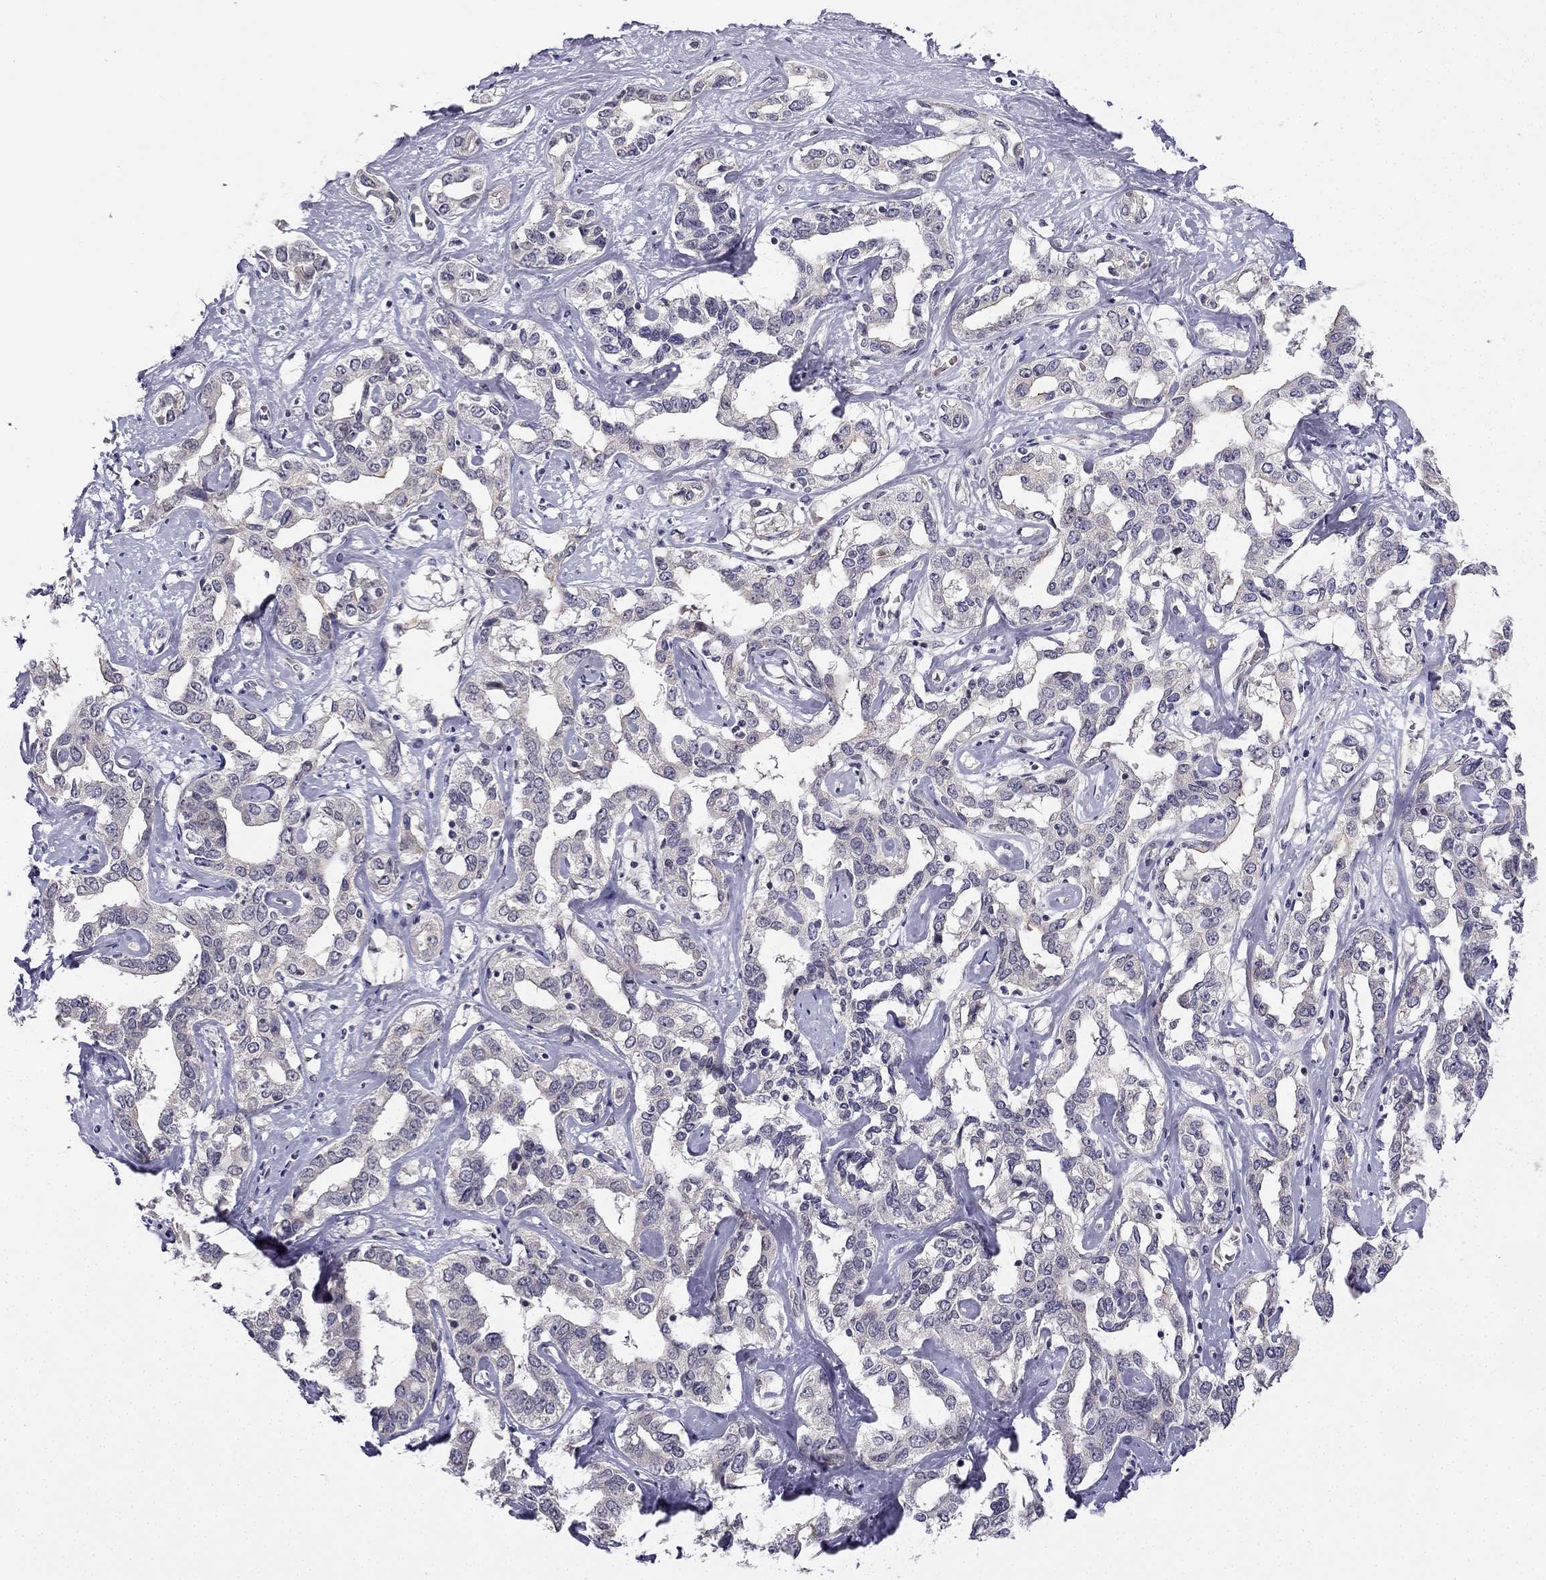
{"staining": {"intensity": "negative", "quantity": "none", "location": "none"}, "tissue": "liver cancer", "cell_type": "Tumor cells", "image_type": "cancer", "snomed": [{"axis": "morphology", "description": "Cholangiocarcinoma"}, {"axis": "topography", "description": "Liver"}], "caption": "Immunohistochemistry histopathology image of neoplastic tissue: liver cancer (cholangiocarcinoma) stained with DAB reveals no significant protein expression in tumor cells.", "gene": "CHST8", "patient": {"sex": "male", "age": 59}}